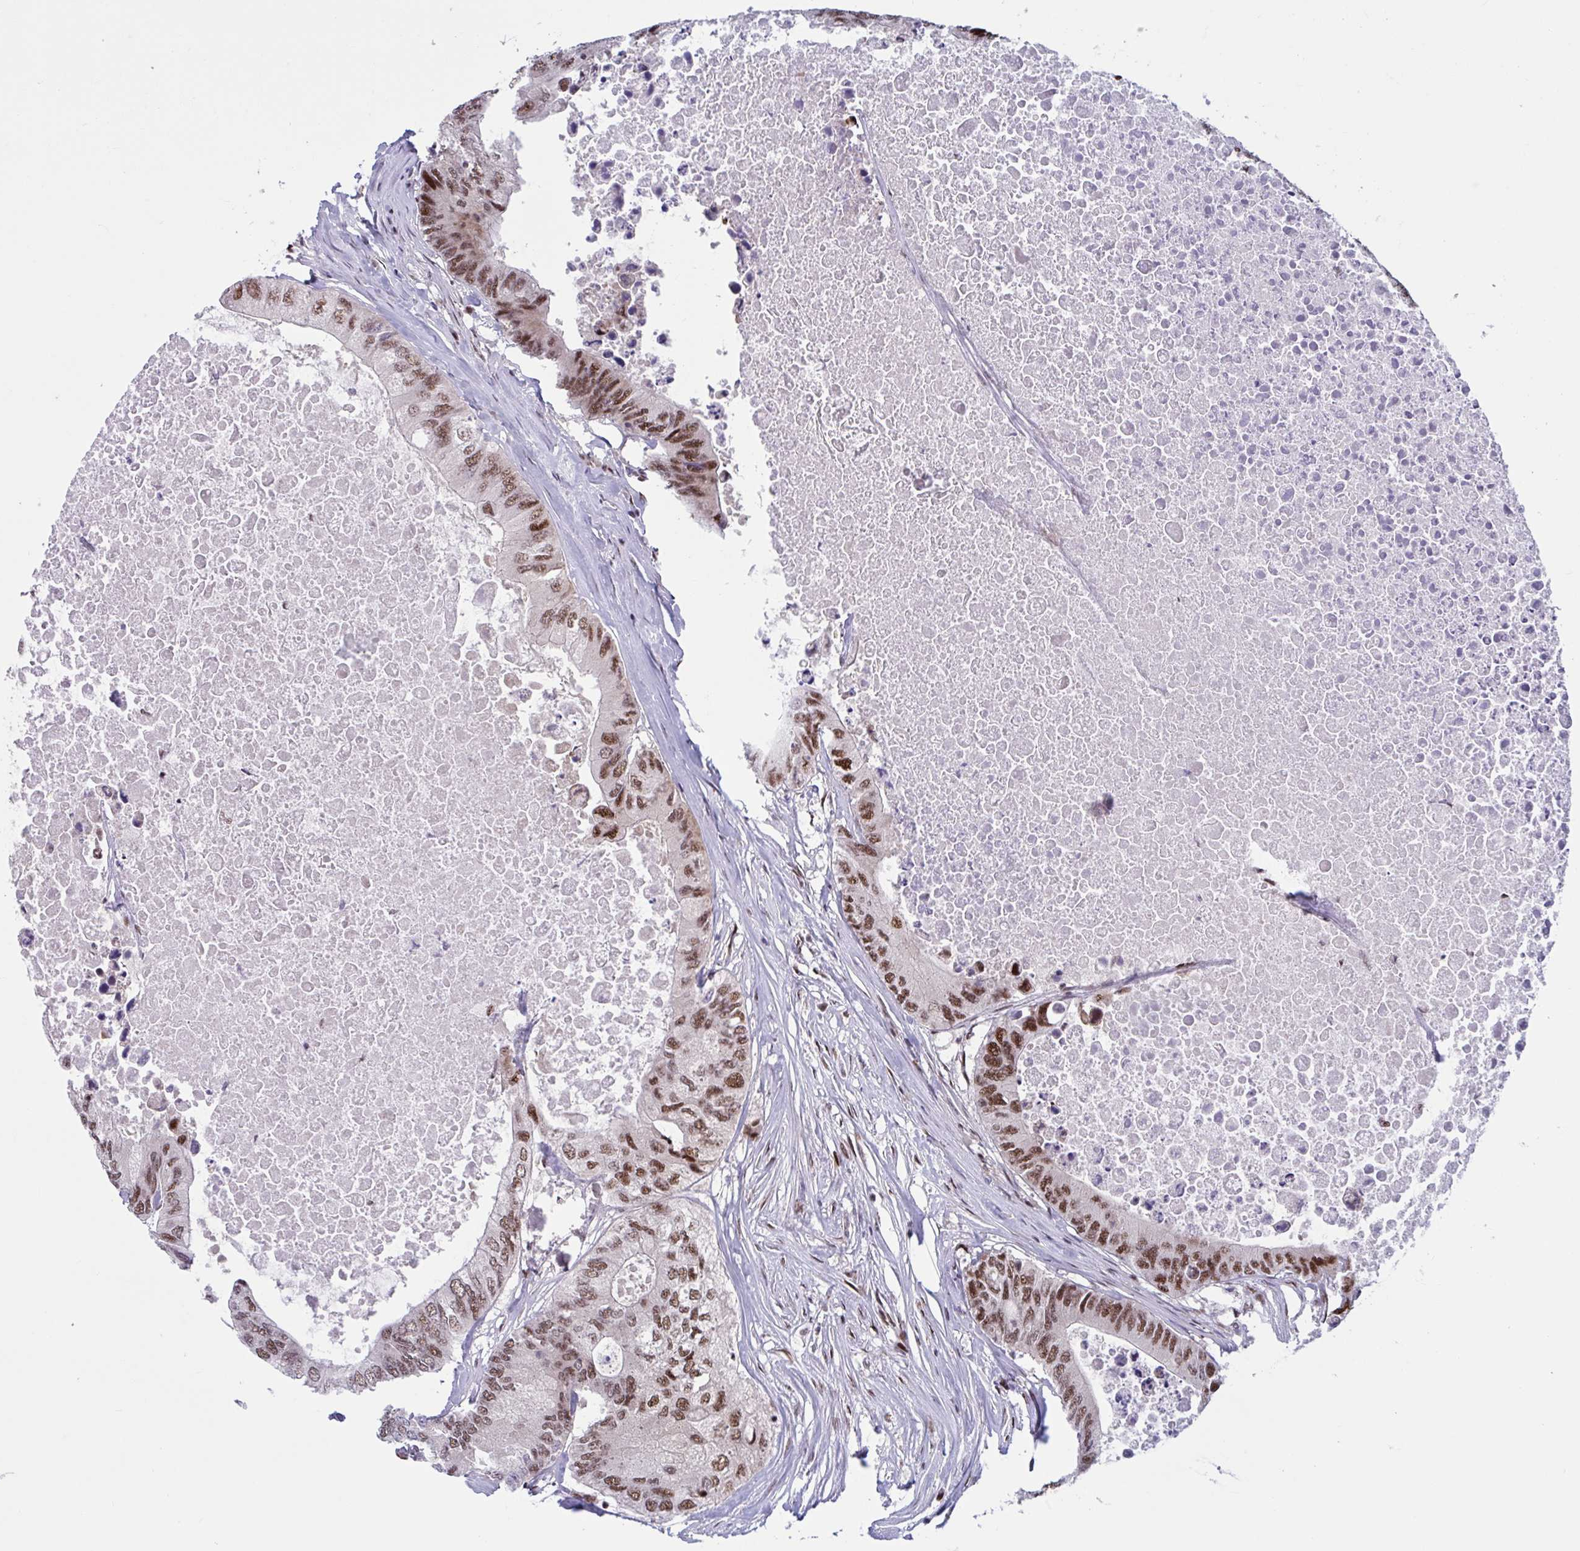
{"staining": {"intensity": "moderate", "quantity": ">75%", "location": "nuclear"}, "tissue": "colorectal cancer", "cell_type": "Tumor cells", "image_type": "cancer", "snomed": [{"axis": "morphology", "description": "Adenocarcinoma, NOS"}, {"axis": "topography", "description": "Colon"}], "caption": "Protein staining of colorectal adenocarcinoma tissue displays moderate nuclear staining in approximately >75% of tumor cells.", "gene": "RBL1", "patient": {"sex": "male", "age": 71}}